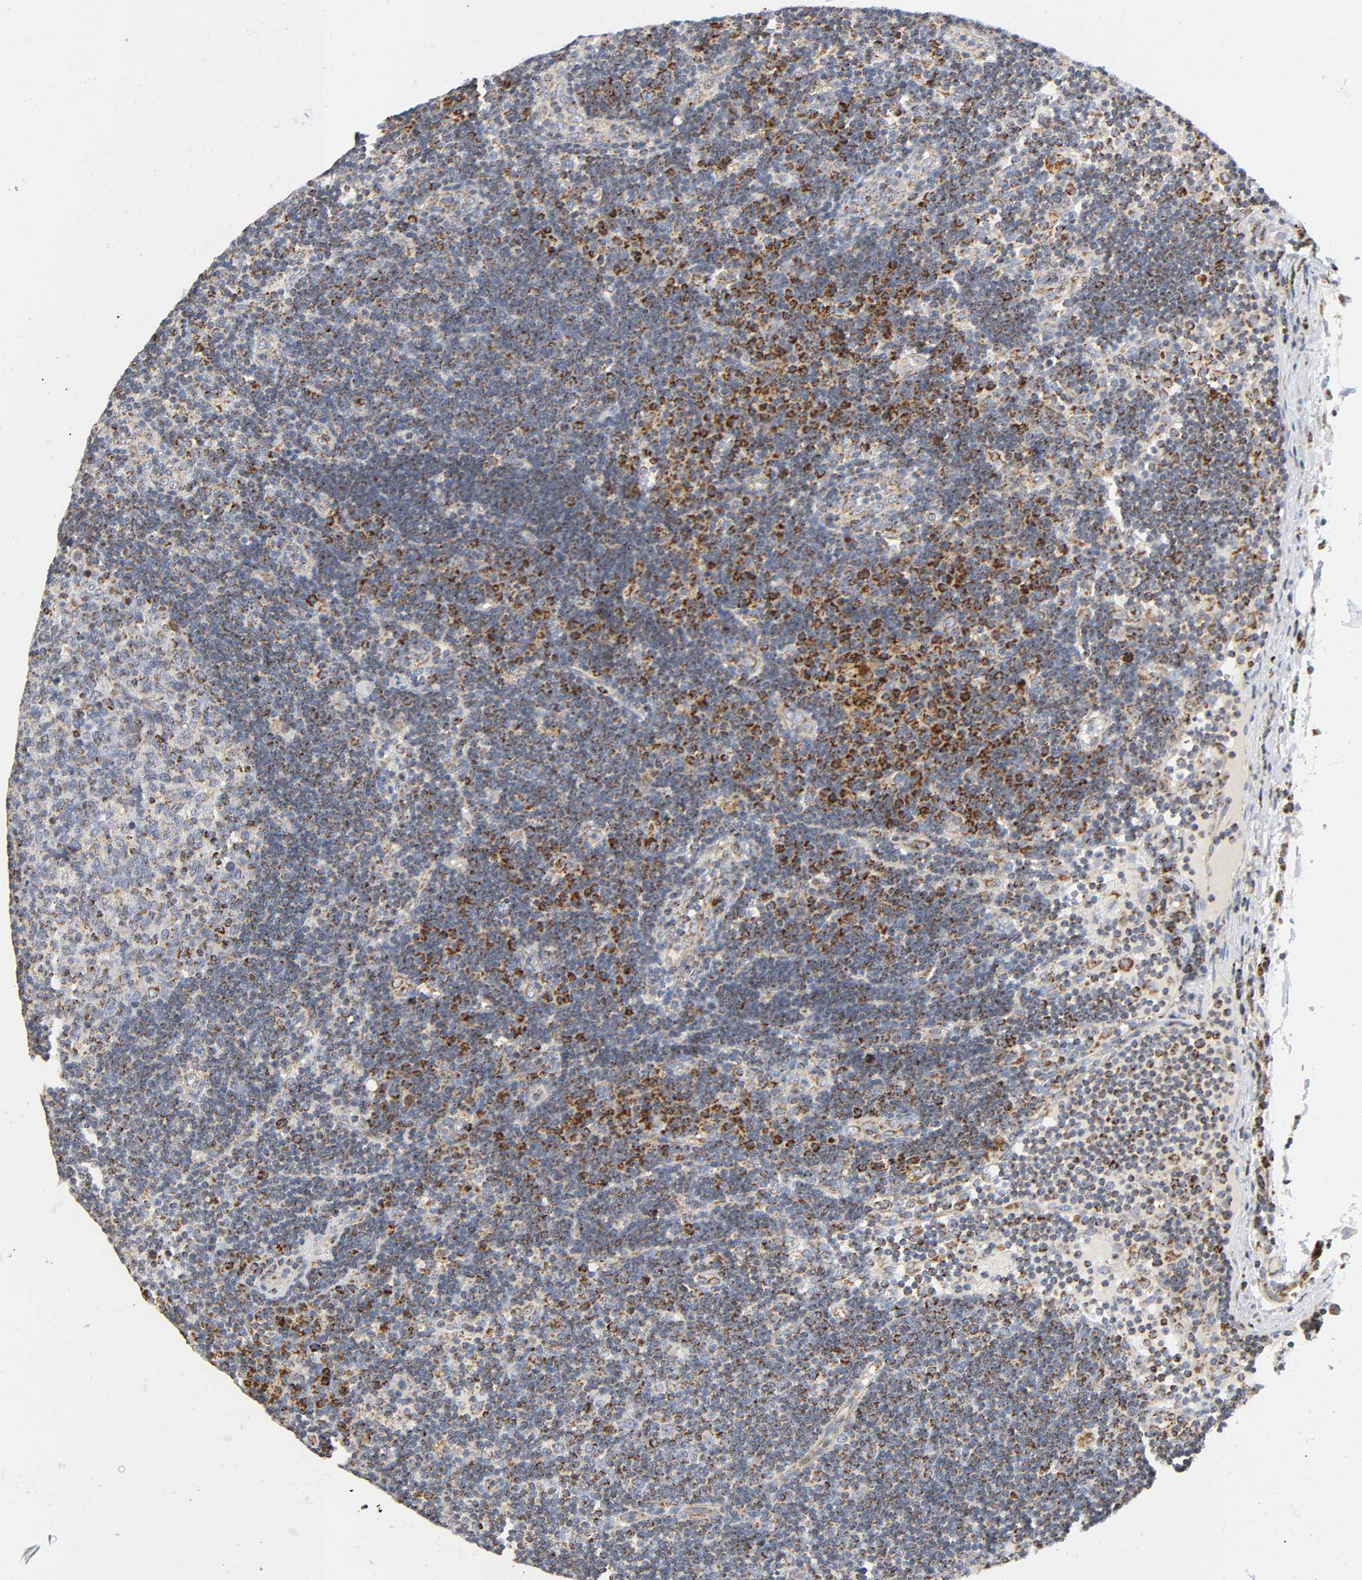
{"staining": {"intensity": "strong", "quantity": ">75%", "location": "cytoplasmic/membranous"}, "tissue": "lymph node", "cell_type": "Germinal center cells", "image_type": "normal", "snomed": [{"axis": "morphology", "description": "Normal tissue, NOS"}, {"axis": "morphology", "description": "Squamous cell carcinoma, metastatic, NOS"}, {"axis": "topography", "description": "Lymph node"}], "caption": "Protein expression by IHC exhibits strong cytoplasmic/membranous staining in about >75% of germinal center cells in normal lymph node.", "gene": "BAK1", "patient": {"sex": "female", "age": 53}}